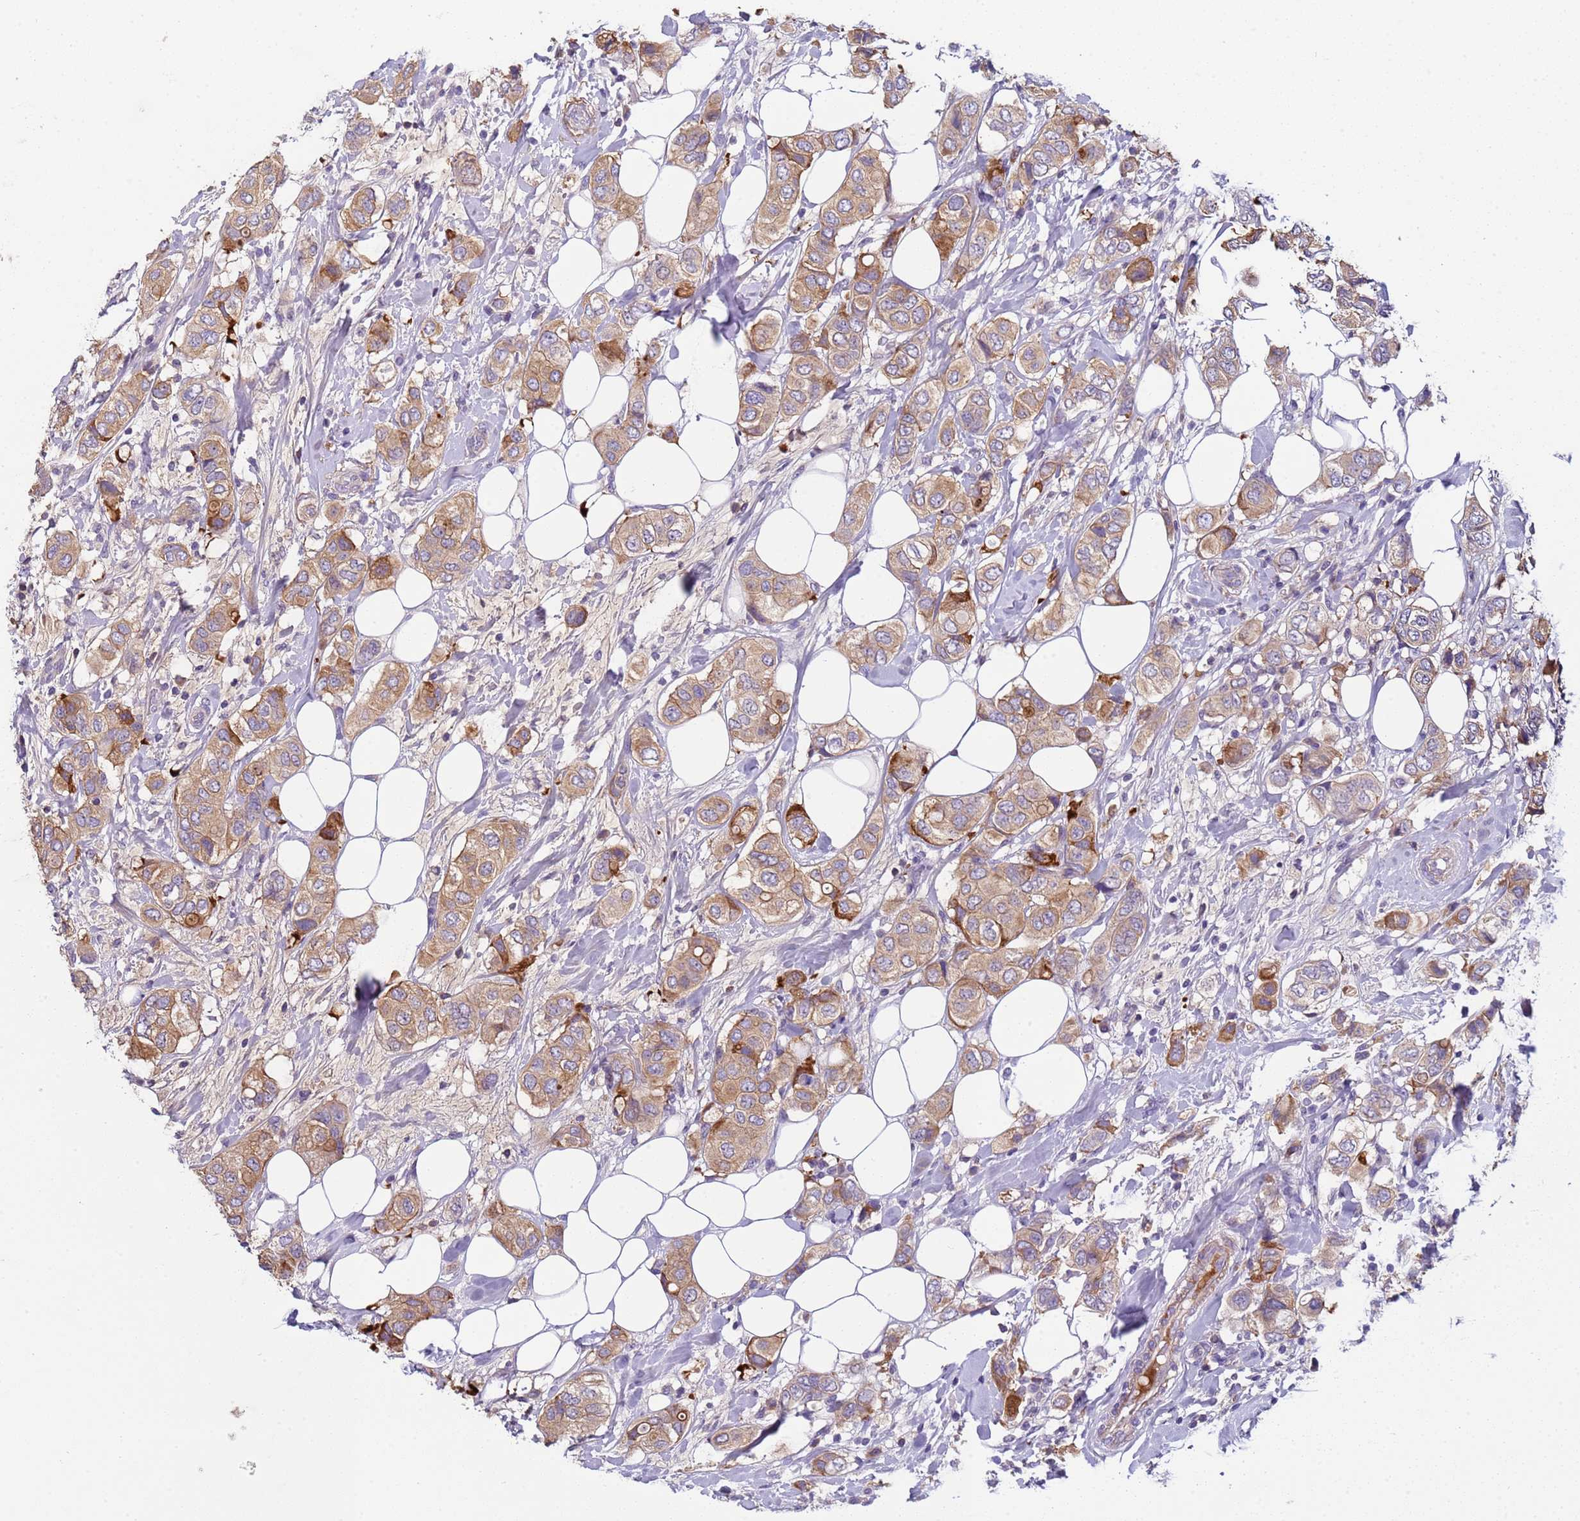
{"staining": {"intensity": "moderate", "quantity": ">75%", "location": "cytoplasmic/membranous"}, "tissue": "breast cancer", "cell_type": "Tumor cells", "image_type": "cancer", "snomed": [{"axis": "morphology", "description": "Lobular carcinoma"}, {"axis": "topography", "description": "Breast"}], "caption": "Breast cancer stained for a protein reveals moderate cytoplasmic/membranous positivity in tumor cells.", "gene": "TRIM51", "patient": {"sex": "female", "age": 51}}